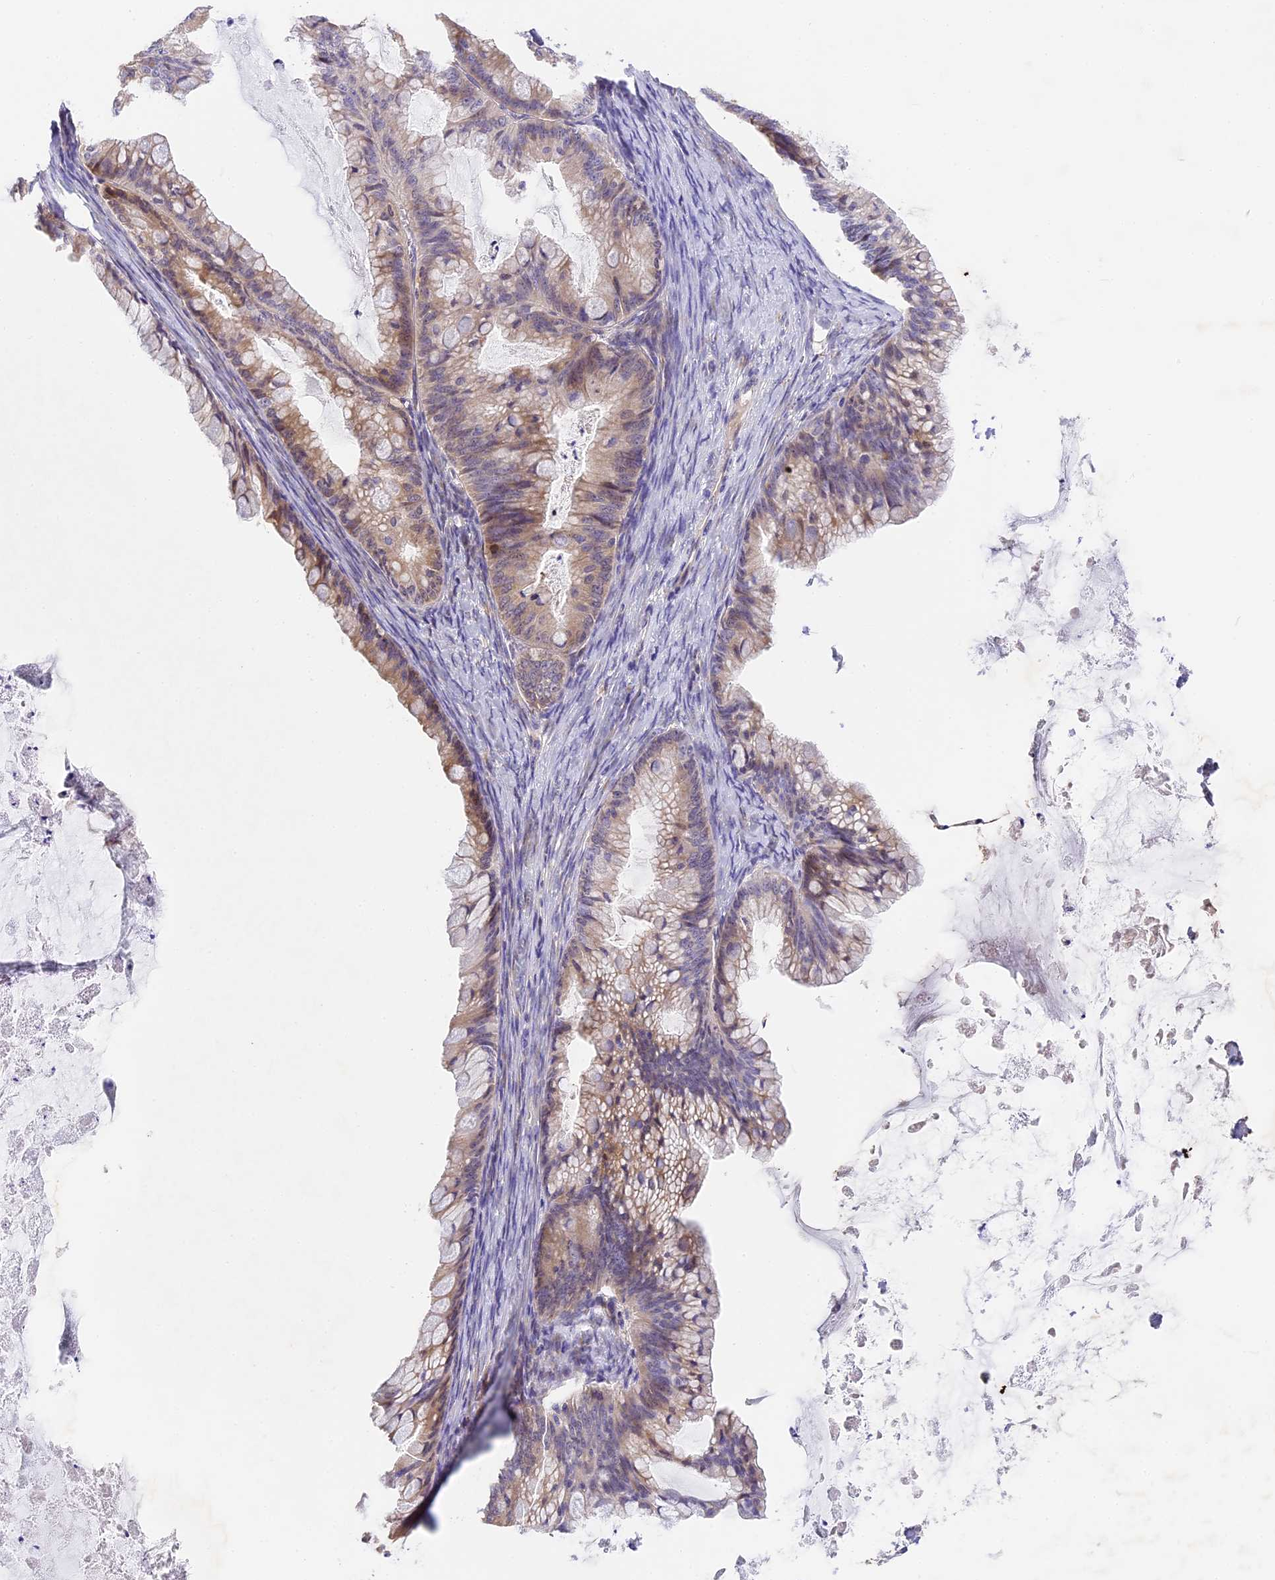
{"staining": {"intensity": "moderate", "quantity": ">75%", "location": "cytoplasmic/membranous"}, "tissue": "ovarian cancer", "cell_type": "Tumor cells", "image_type": "cancer", "snomed": [{"axis": "morphology", "description": "Cystadenocarcinoma, mucinous, NOS"}, {"axis": "topography", "description": "Ovary"}], "caption": "Ovarian mucinous cystadenocarcinoma tissue reveals moderate cytoplasmic/membranous positivity in approximately >75% of tumor cells The staining was performed using DAB (3,3'-diaminobenzidine), with brown indicating positive protein expression. Nuclei are stained blue with hematoxylin.", "gene": "BSCL2", "patient": {"sex": "female", "age": 35}}